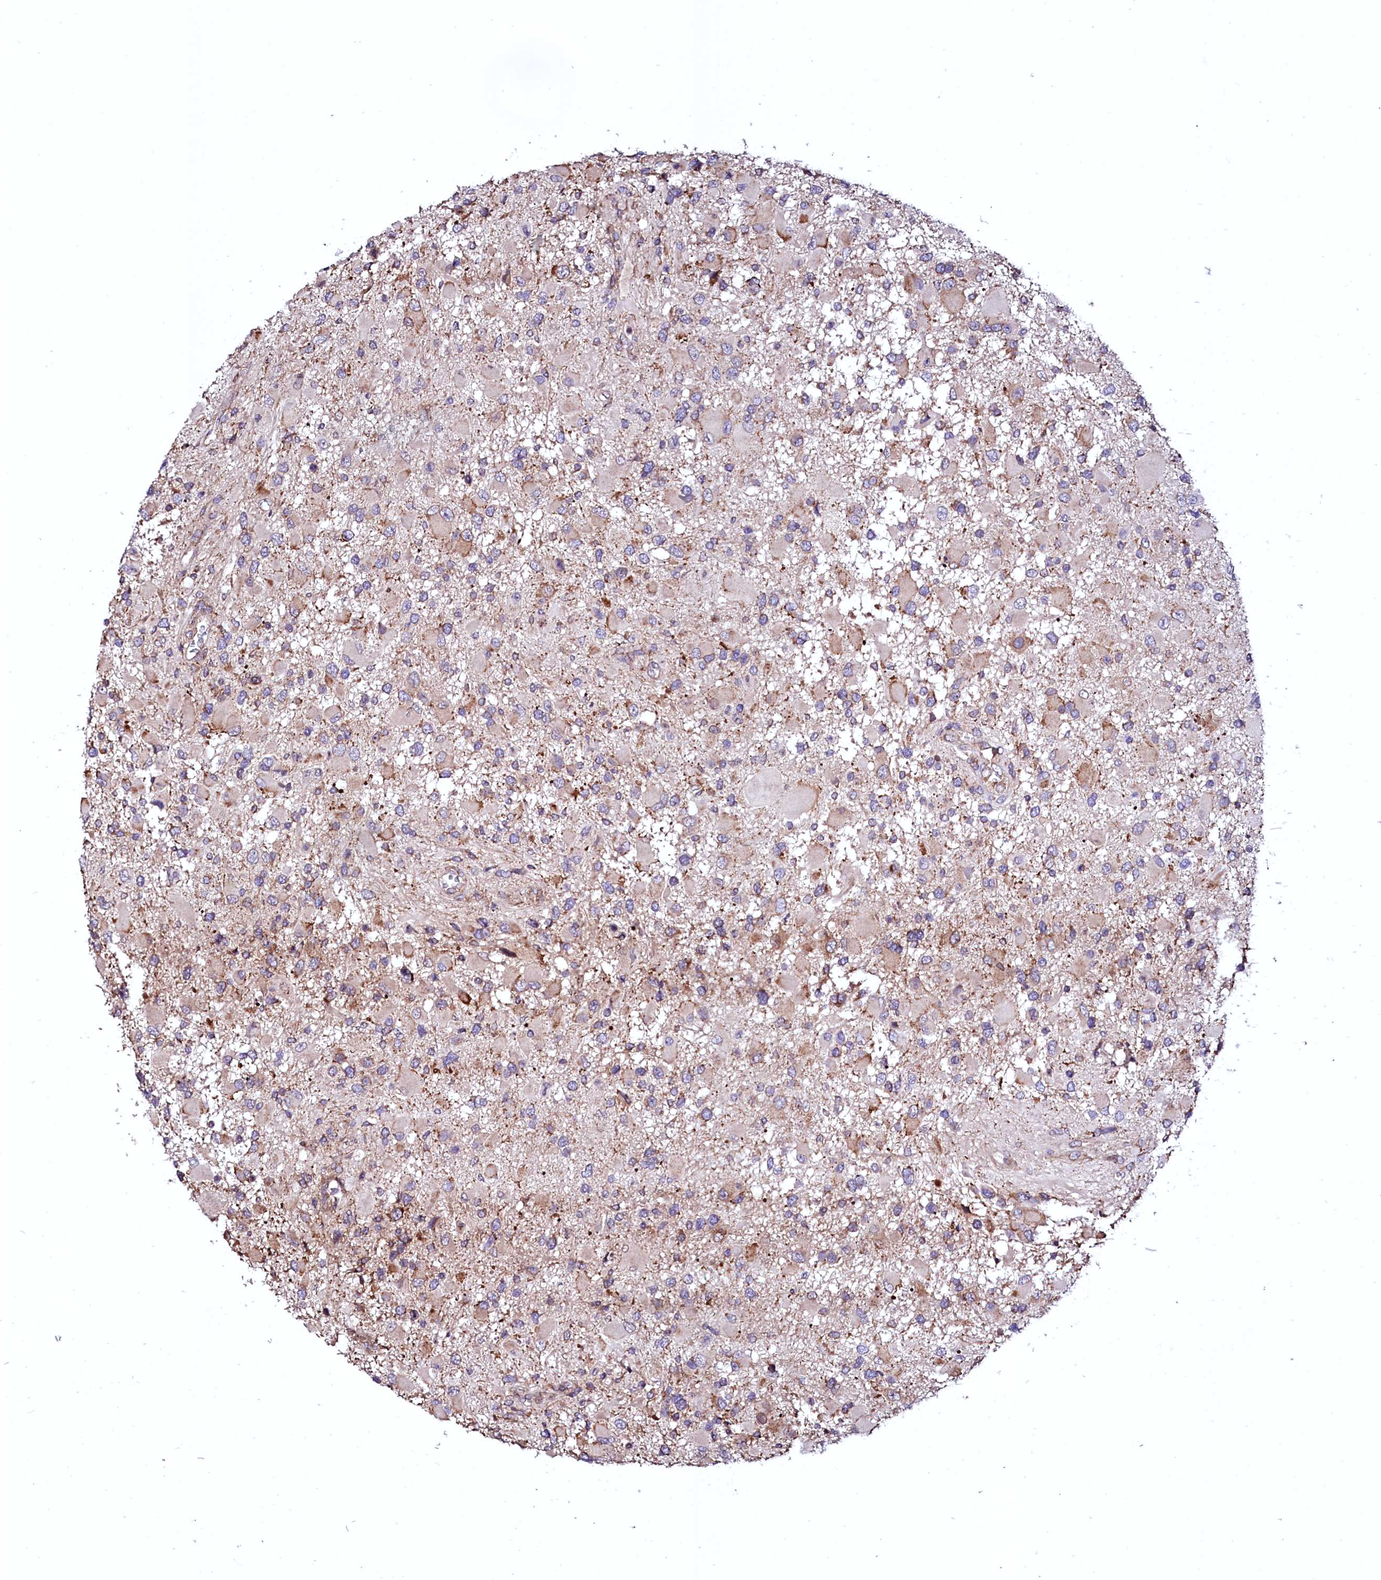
{"staining": {"intensity": "moderate", "quantity": "<25%", "location": "cytoplasmic/membranous"}, "tissue": "glioma", "cell_type": "Tumor cells", "image_type": "cancer", "snomed": [{"axis": "morphology", "description": "Glioma, malignant, High grade"}, {"axis": "topography", "description": "Brain"}], "caption": "Immunohistochemistry histopathology image of neoplastic tissue: glioma stained using IHC shows low levels of moderate protein expression localized specifically in the cytoplasmic/membranous of tumor cells, appearing as a cytoplasmic/membranous brown color.", "gene": "UBE3C", "patient": {"sex": "male", "age": 53}}